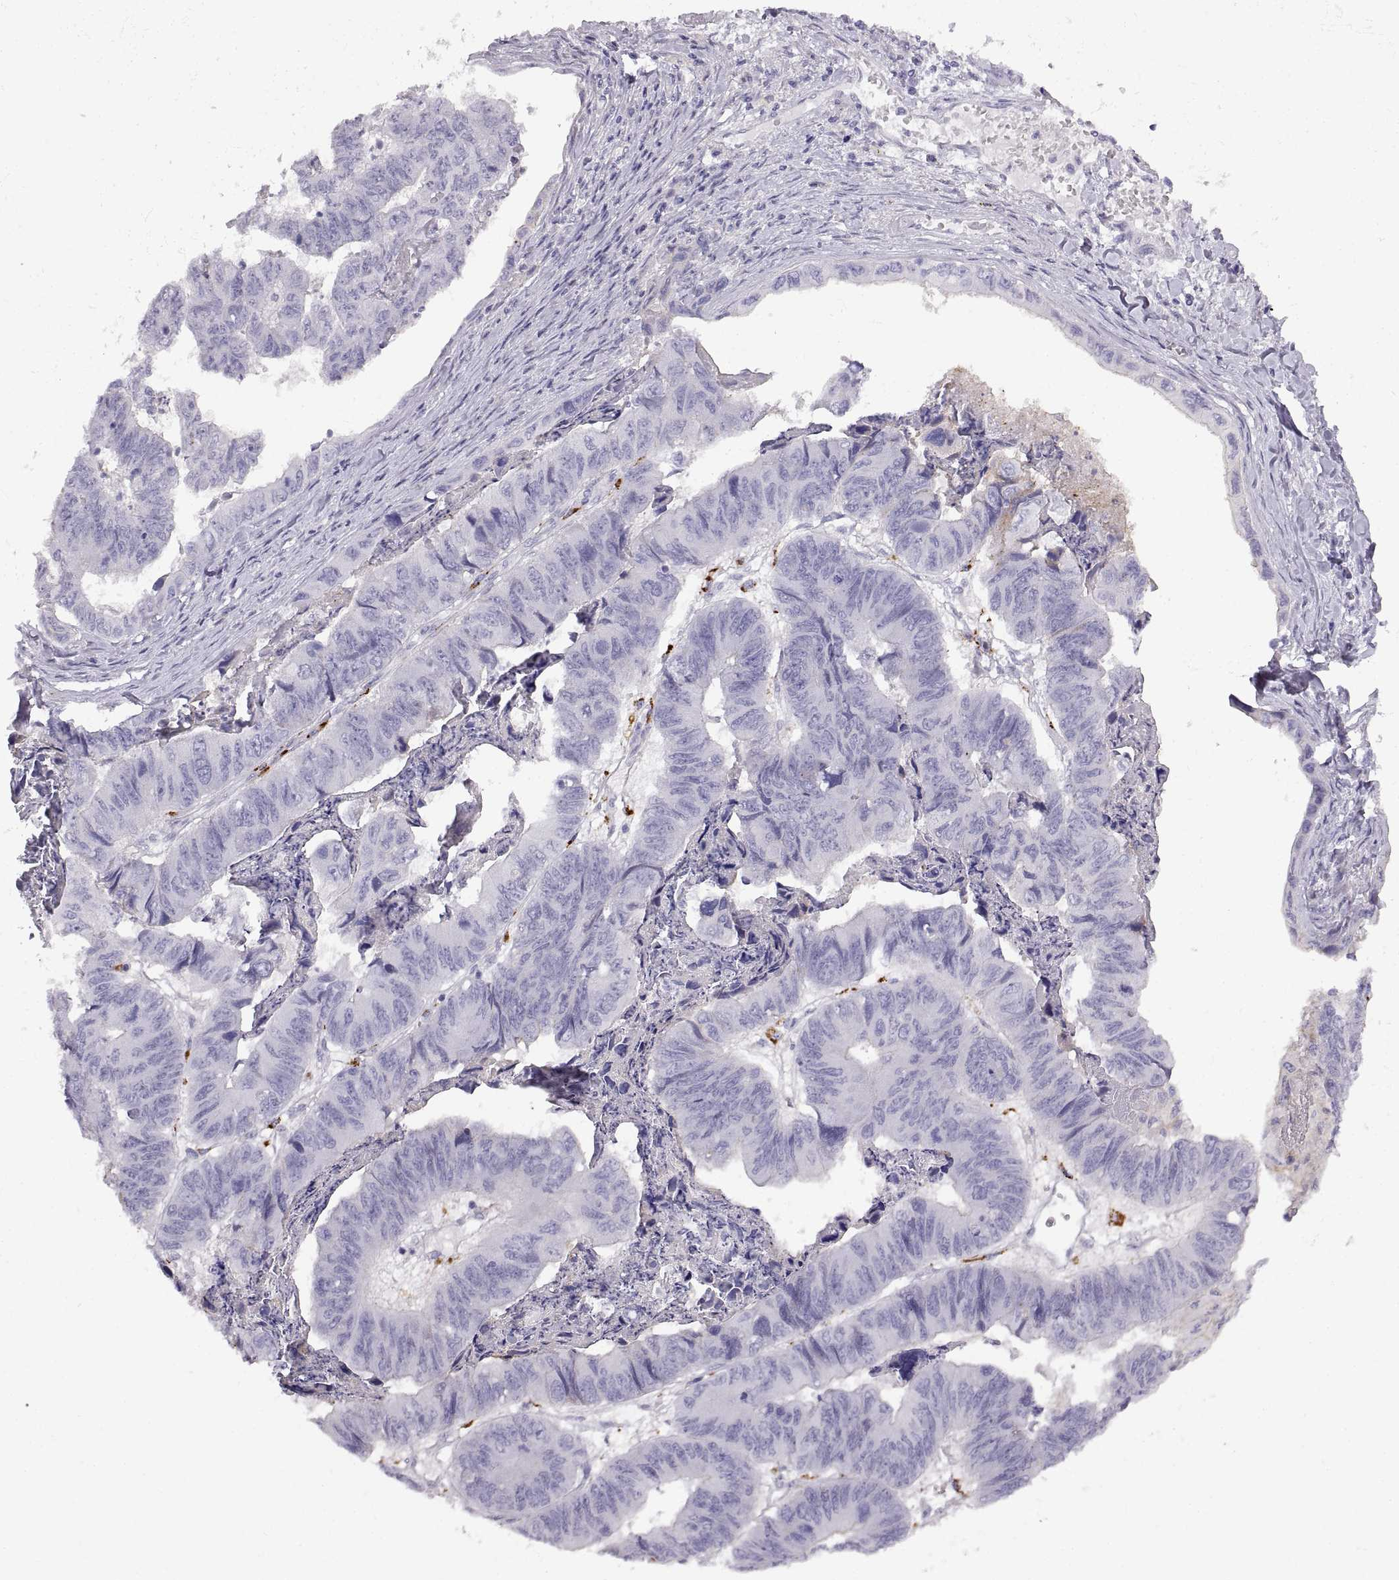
{"staining": {"intensity": "negative", "quantity": "none", "location": "none"}, "tissue": "stomach cancer", "cell_type": "Tumor cells", "image_type": "cancer", "snomed": [{"axis": "morphology", "description": "Adenocarcinoma, NOS"}, {"axis": "topography", "description": "Stomach, lower"}], "caption": "This image is of stomach cancer (adenocarcinoma) stained with immunohistochemistry to label a protein in brown with the nuclei are counter-stained blue. There is no expression in tumor cells.", "gene": "CRYBB3", "patient": {"sex": "male", "age": 77}}